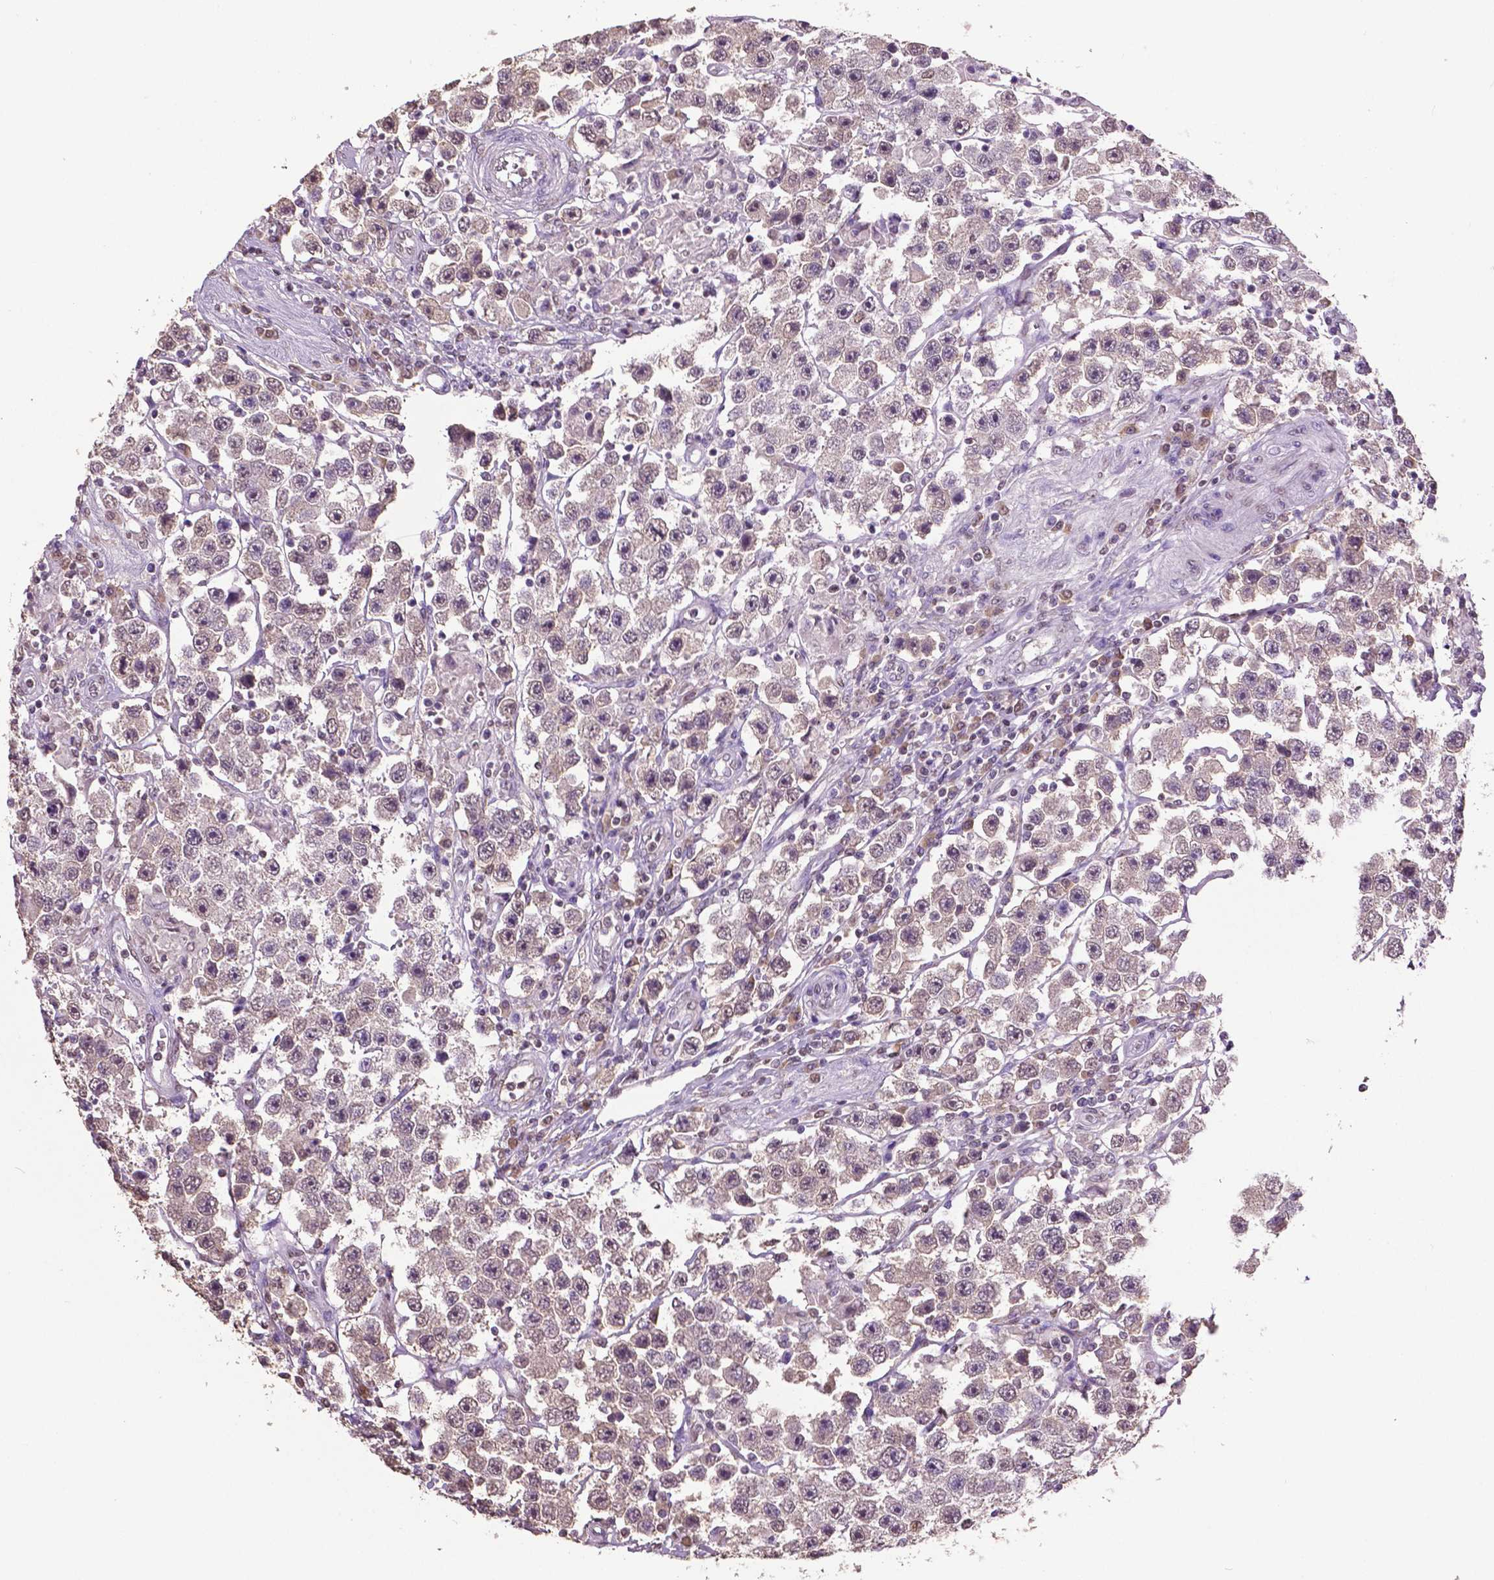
{"staining": {"intensity": "weak", "quantity": "25%-75%", "location": "cytoplasmic/membranous,nuclear"}, "tissue": "testis cancer", "cell_type": "Tumor cells", "image_type": "cancer", "snomed": [{"axis": "morphology", "description": "Seminoma, NOS"}, {"axis": "topography", "description": "Testis"}], "caption": "Human testis cancer stained for a protein (brown) demonstrates weak cytoplasmic/membranous and nuclear positive expression in about 25%-75% of tumor cells.", "gene": "RUNX3", "patient": {"sex": "male", "age": 45}}